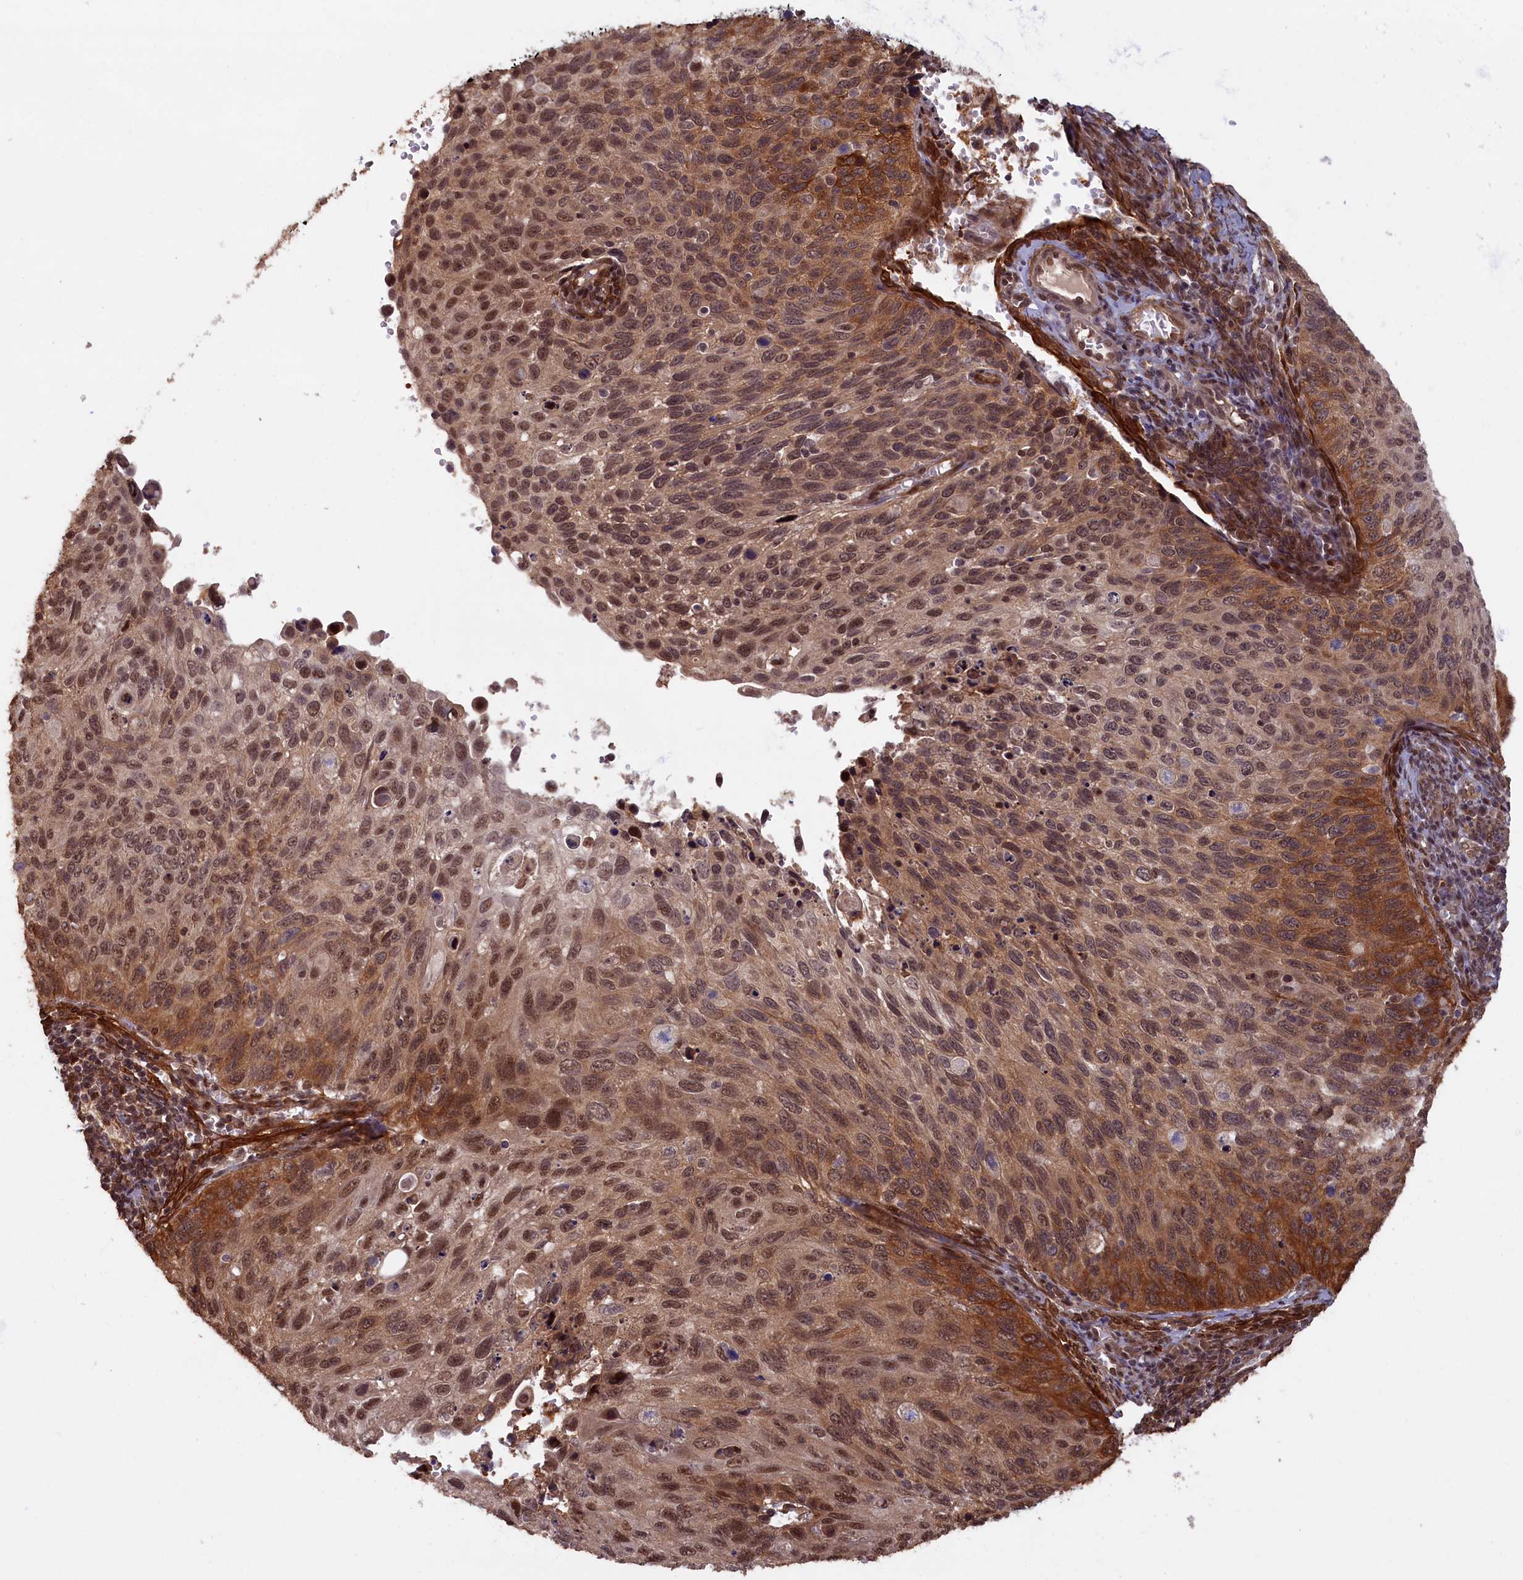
{"staining": {"intensity": "moderate", "quantity": ">75%", "location": "cytoplasmic/membranous,nuclear"}, "tissue": "cervical cancer", "cell_type": "Tumor cells", "image_type": "cancer", "snomed": [{"axis": "morphology", "description": "Squamous cell carcinoma, NOS"}, {"axis": "topography", "description": "Cervix"}], "caption": "Immunohistochemistry (IHC) (DAB) staining of human cervical cancer displays moderate cytoplasmic/membranous and nuclear protein staining in about >75% of tumor cells. The protein is stained brown, and the nuclei are stained in blue (DAB (3,3'-diaminobenzidine) IHC with brightfield microscopy, high magnification).", "gene": "HIF3A", "patient": {"sex": "female", "age": 70}}